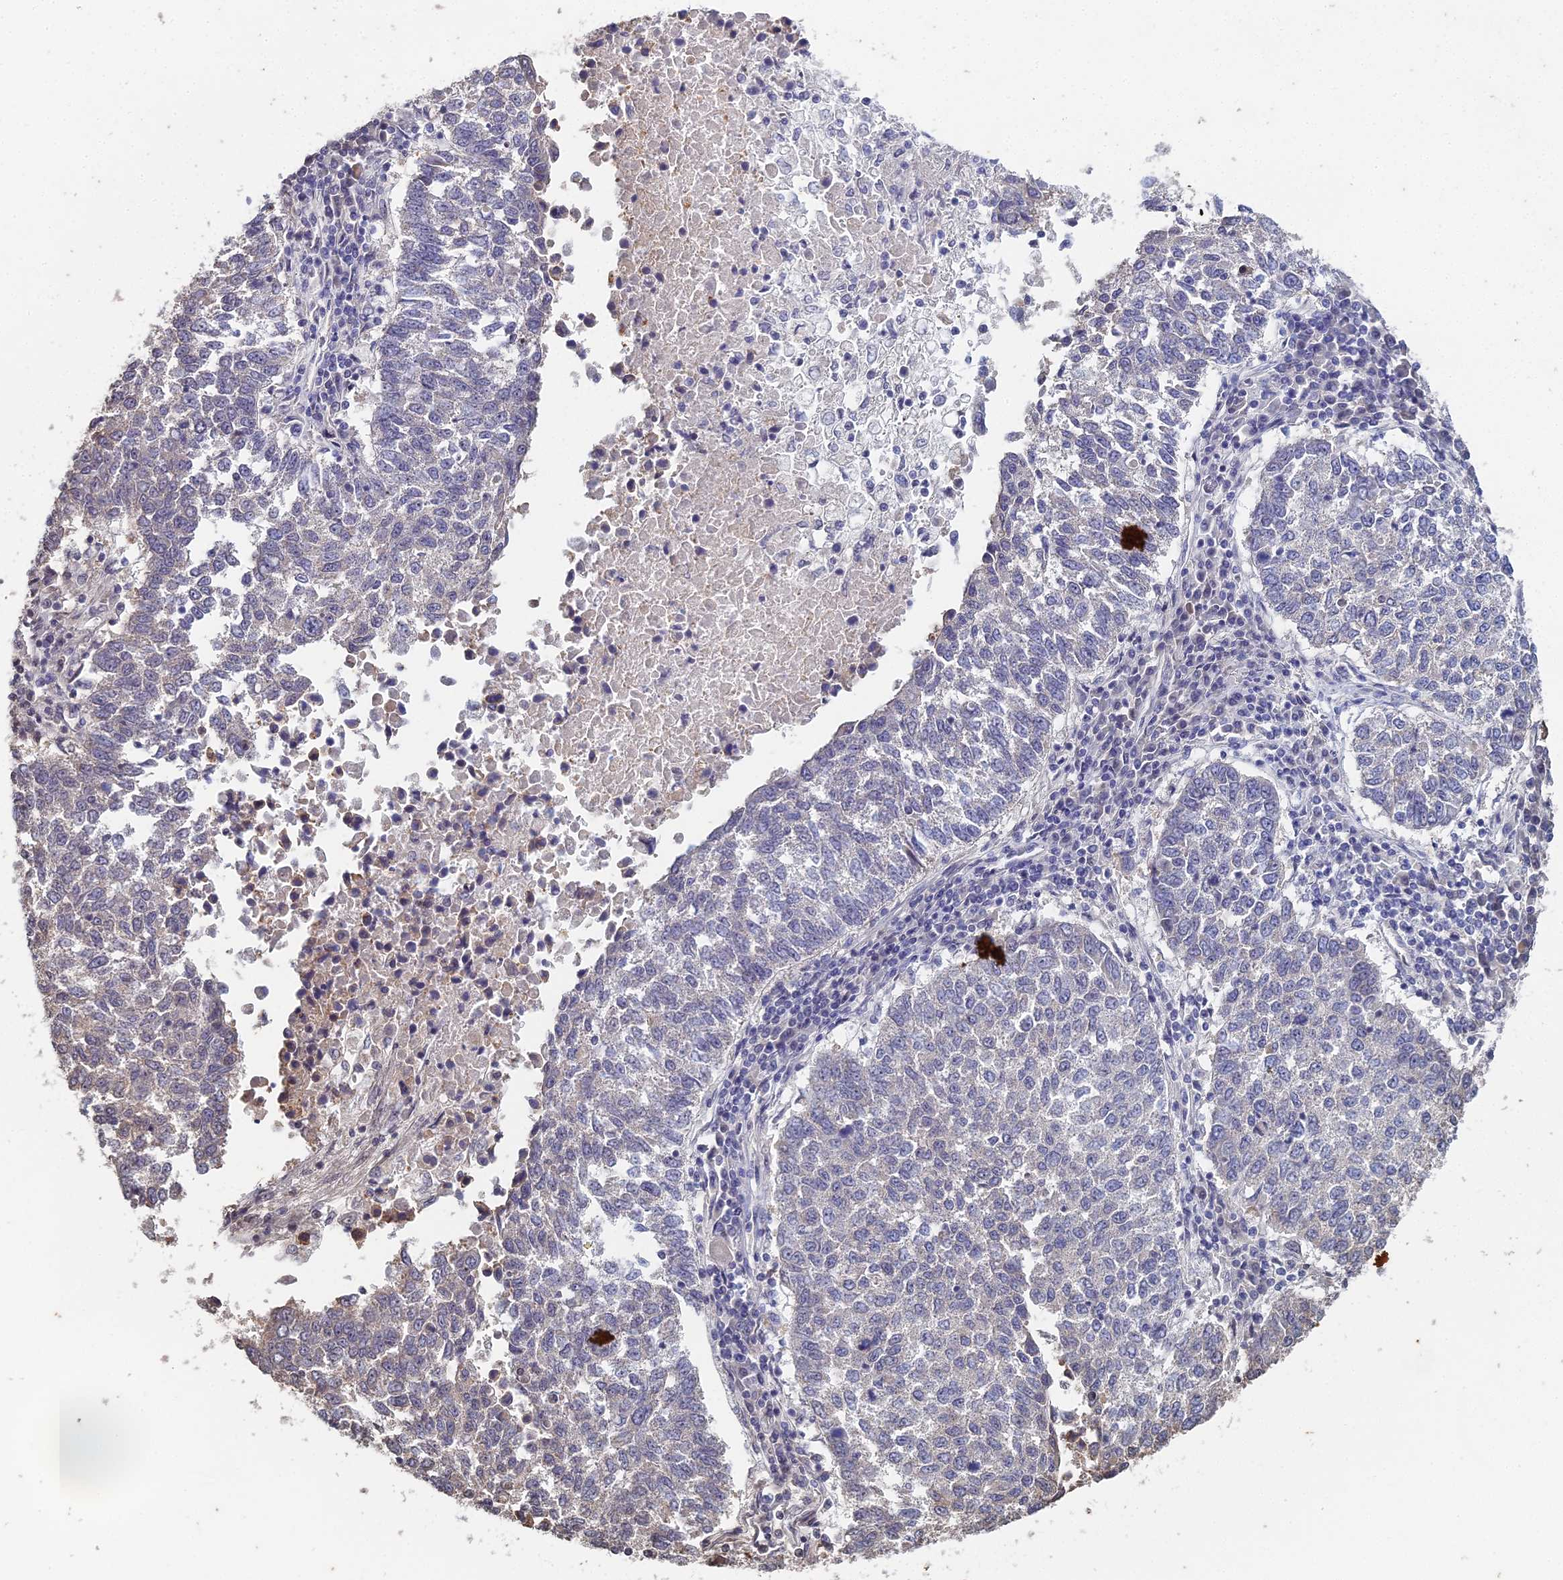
{"staining": {"intensity": "negative", "quantity": "none", "location": "none"}, "tissue": "lung cancer", "cell_type": "Tumor cells", "image_type": "cancer", "snomed": [{"axis": "morphology", "description": "Squamous cell carcinoma, NOS"}, {"axis": "topography", "description": "Lung"}], "caption": "Micrograph shows no protein expression in tumor cells of squamous cell carcinoma (lung) tissue.", "gene": "PRR22", "patient": {"sex": "male", "age": 73}}